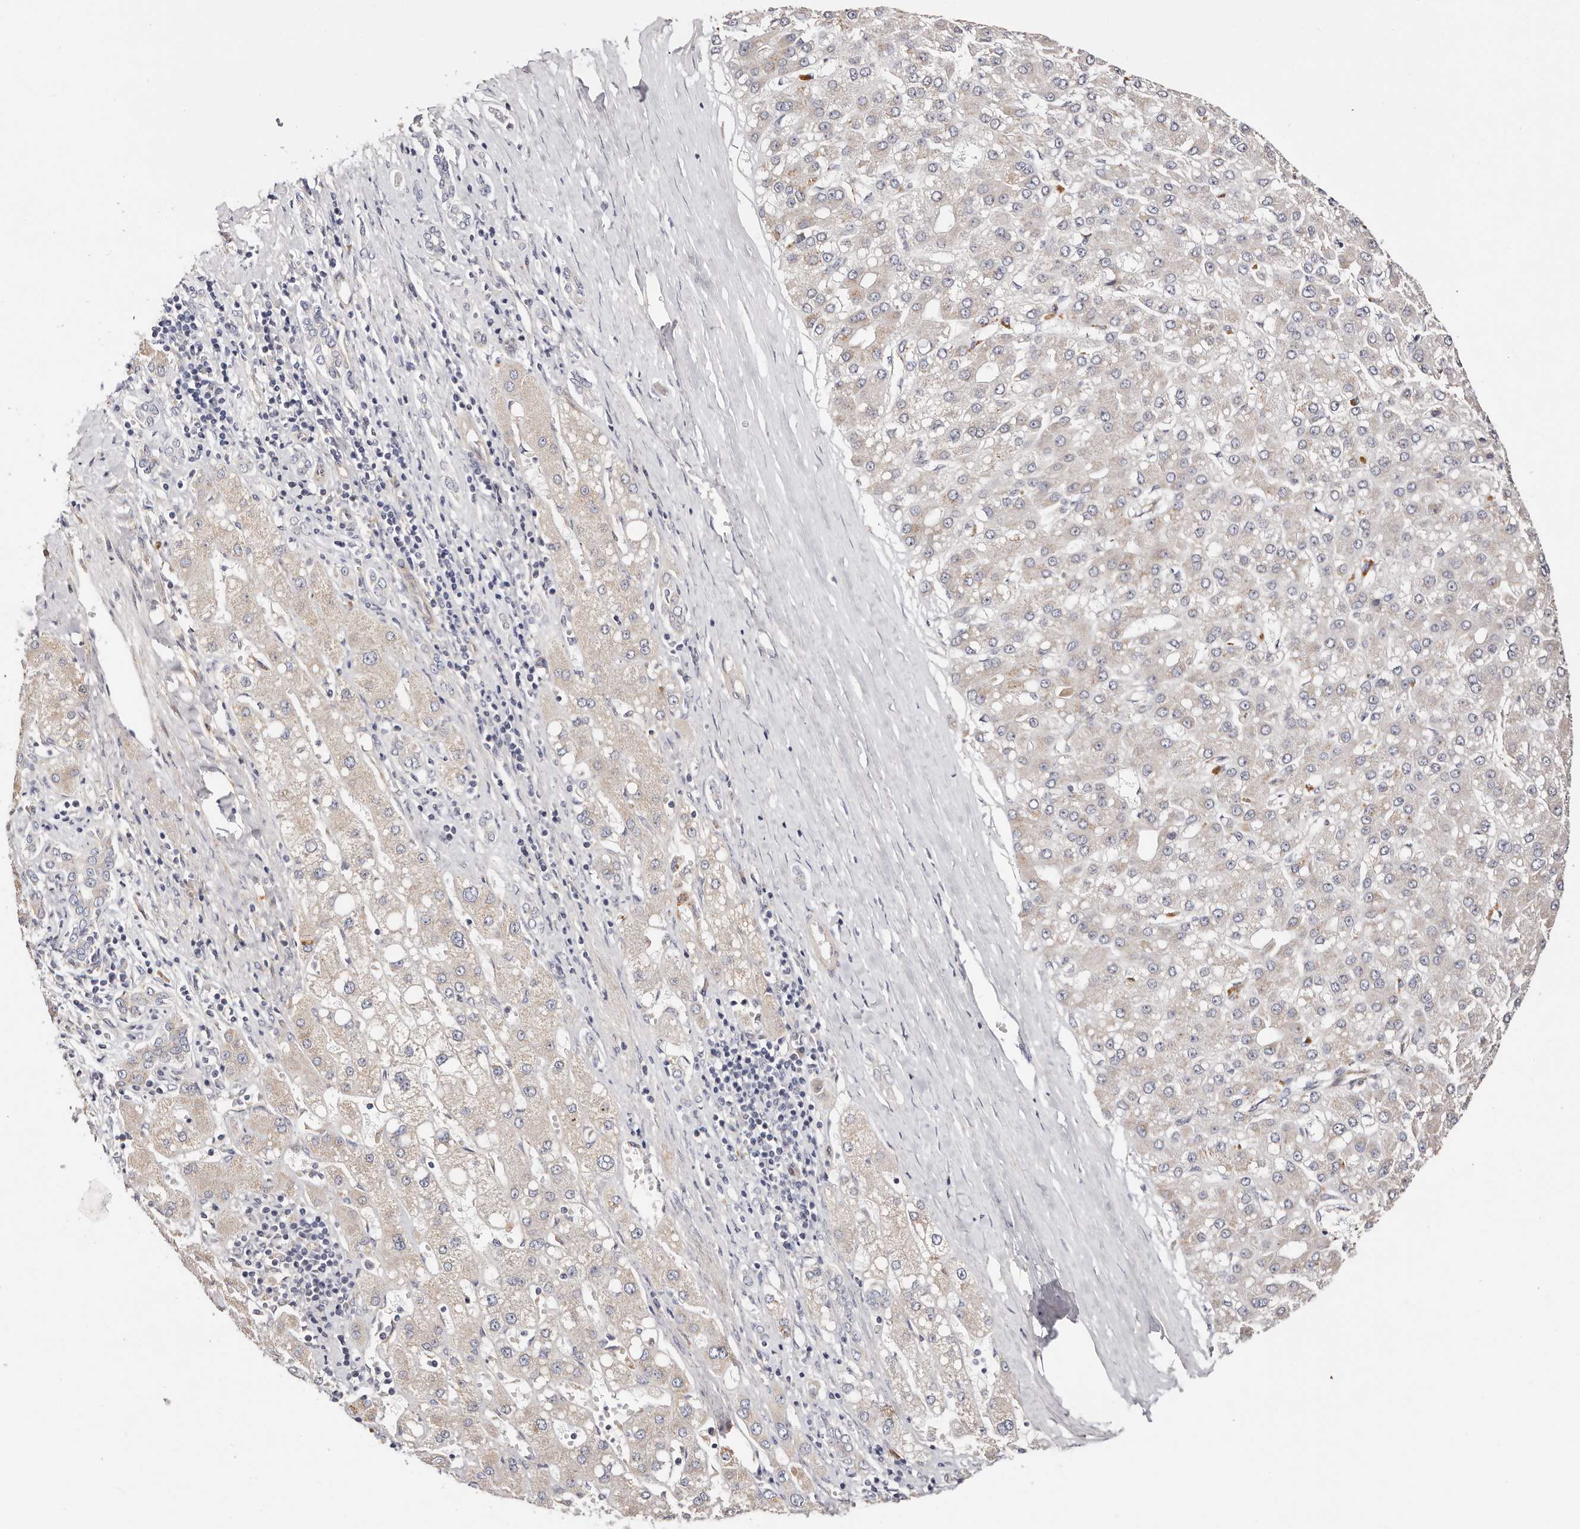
{"staining": {"intensity": "negative", "quantity": "none", "location": "none"}, "tissue": "liver cancer", "cell_type": "Tumor cells", "image_type": "cancer", "snomed": [{"axis": "morphology", "description": "Carcinoma, Hepatocellular, NOS"}, {"axis": "topography", "description": "Liver"}], "caption": "Immunohistochemistry (IHC) of liver hepatocellular carcinoma demonstrates no expression in tumor cells.", "gene": "MACF1", "patient": {"sex": "male", "age": 67}}